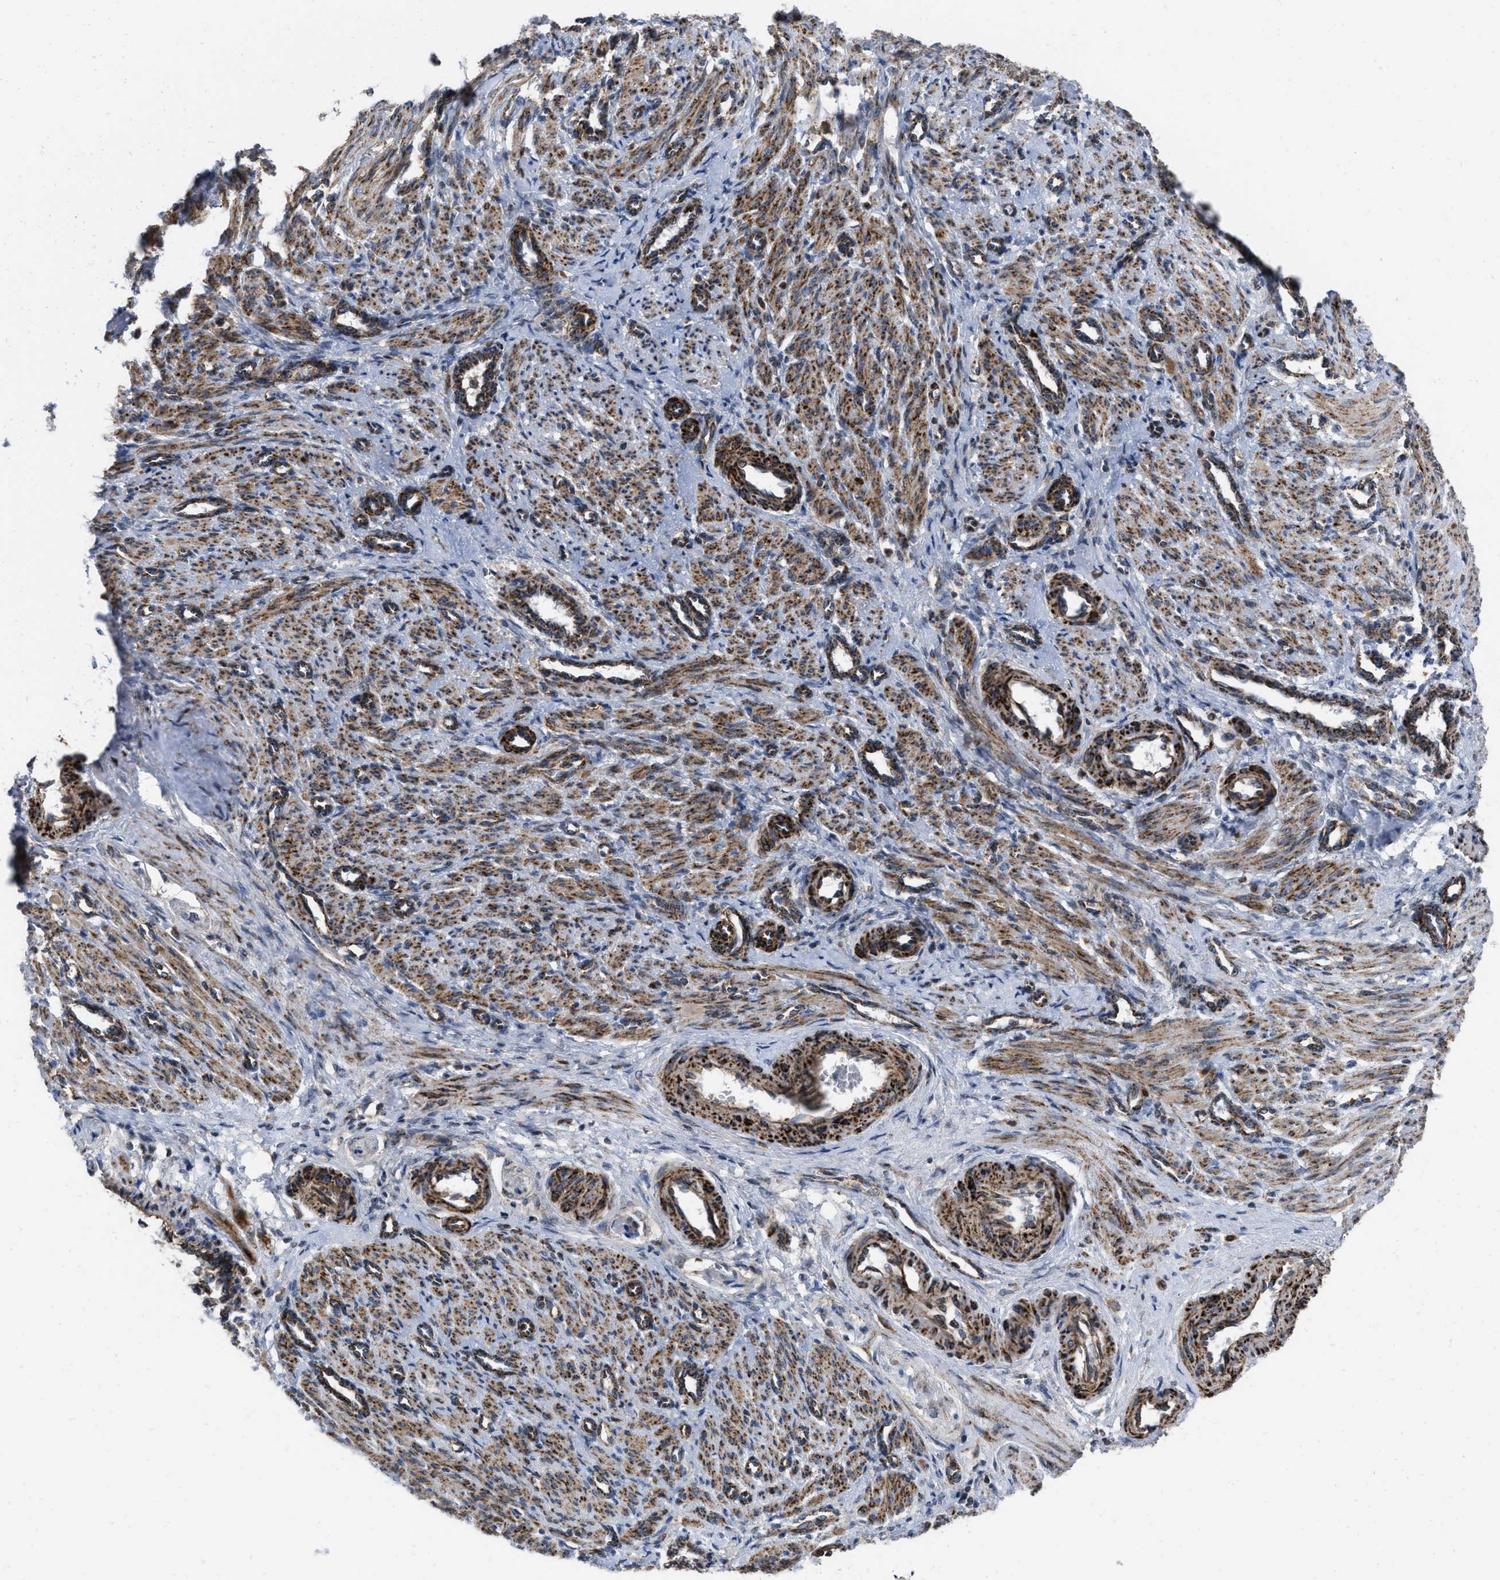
{"staining": {"intensity": "strong", "quantity": ">75%", "location": "cytoplasmic/membranous"}, "tissue": "smooth muscle", "cell_type": "Smooth muscle cells", "image_type": "normal", "snomed": [{"axis": "morphology", "description": "Normal tissue, NOS"}, {"axis": "topography", "description": "Endometrium"}], "caption": "Strong cytoplasmic/membranous protein staining is identified in approximately >75% of smooth muscle cells in smooth muscle.", "gene": "AKAP1", "patient": {"sex": "female", "age": 33}}